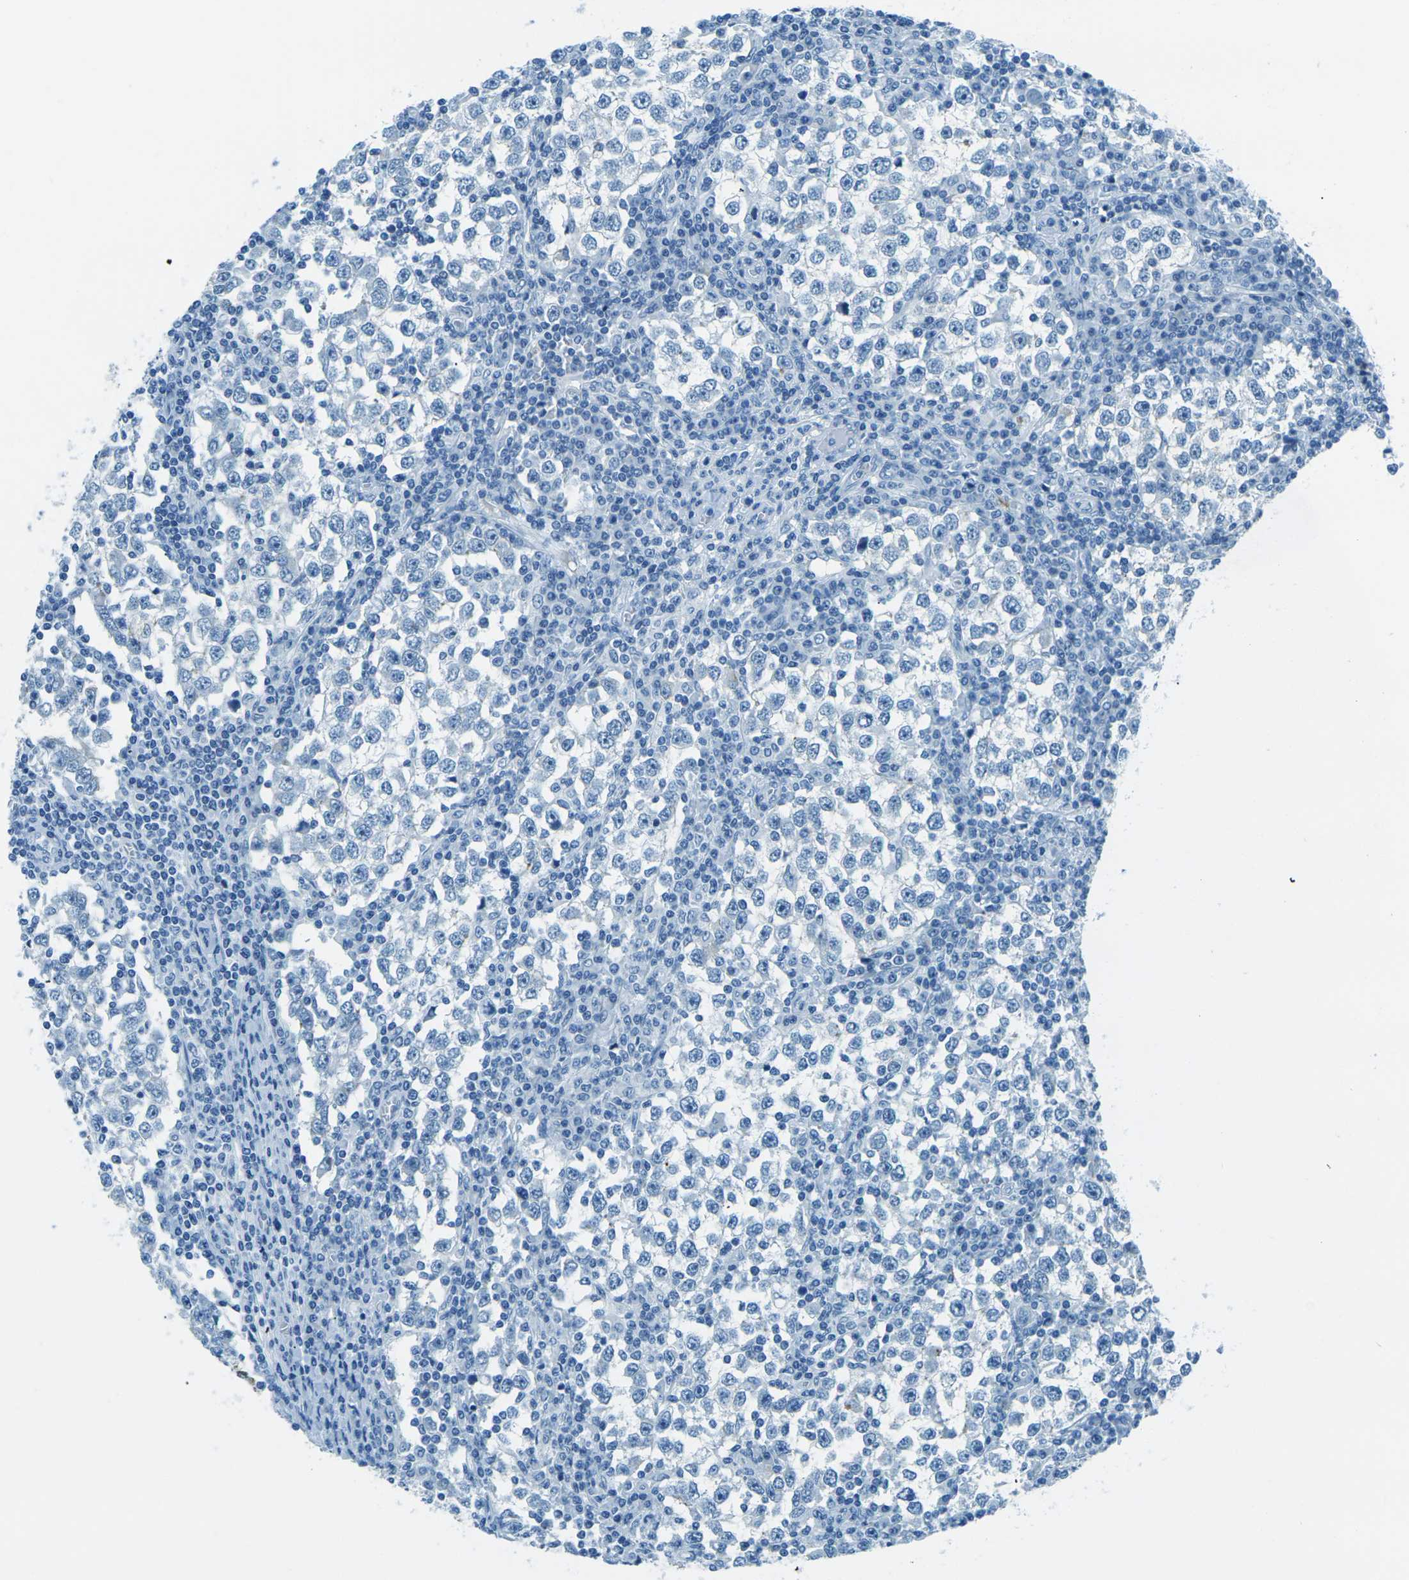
{"staining": {"intensity": "negative", "quantity": "none", "location": "none"}, "tissue": "testis cancer", "cell_type": "Tumor cells", "image_type": "cancer", "snomed": [{"axis": "morphology", "description": "Seminoma, NOS"}, {"axis": "topography", "description": "Testis"}], "caption": "Tumor cells are negative for brown protein staining in seminoma (testis). (DAB (3,3'-diaminobenzidine) immunohistochemistry (IHC) with hematoxylin counter stain).", "gene": "OCLN", "patient": {"sex": "male", "age": 65}}